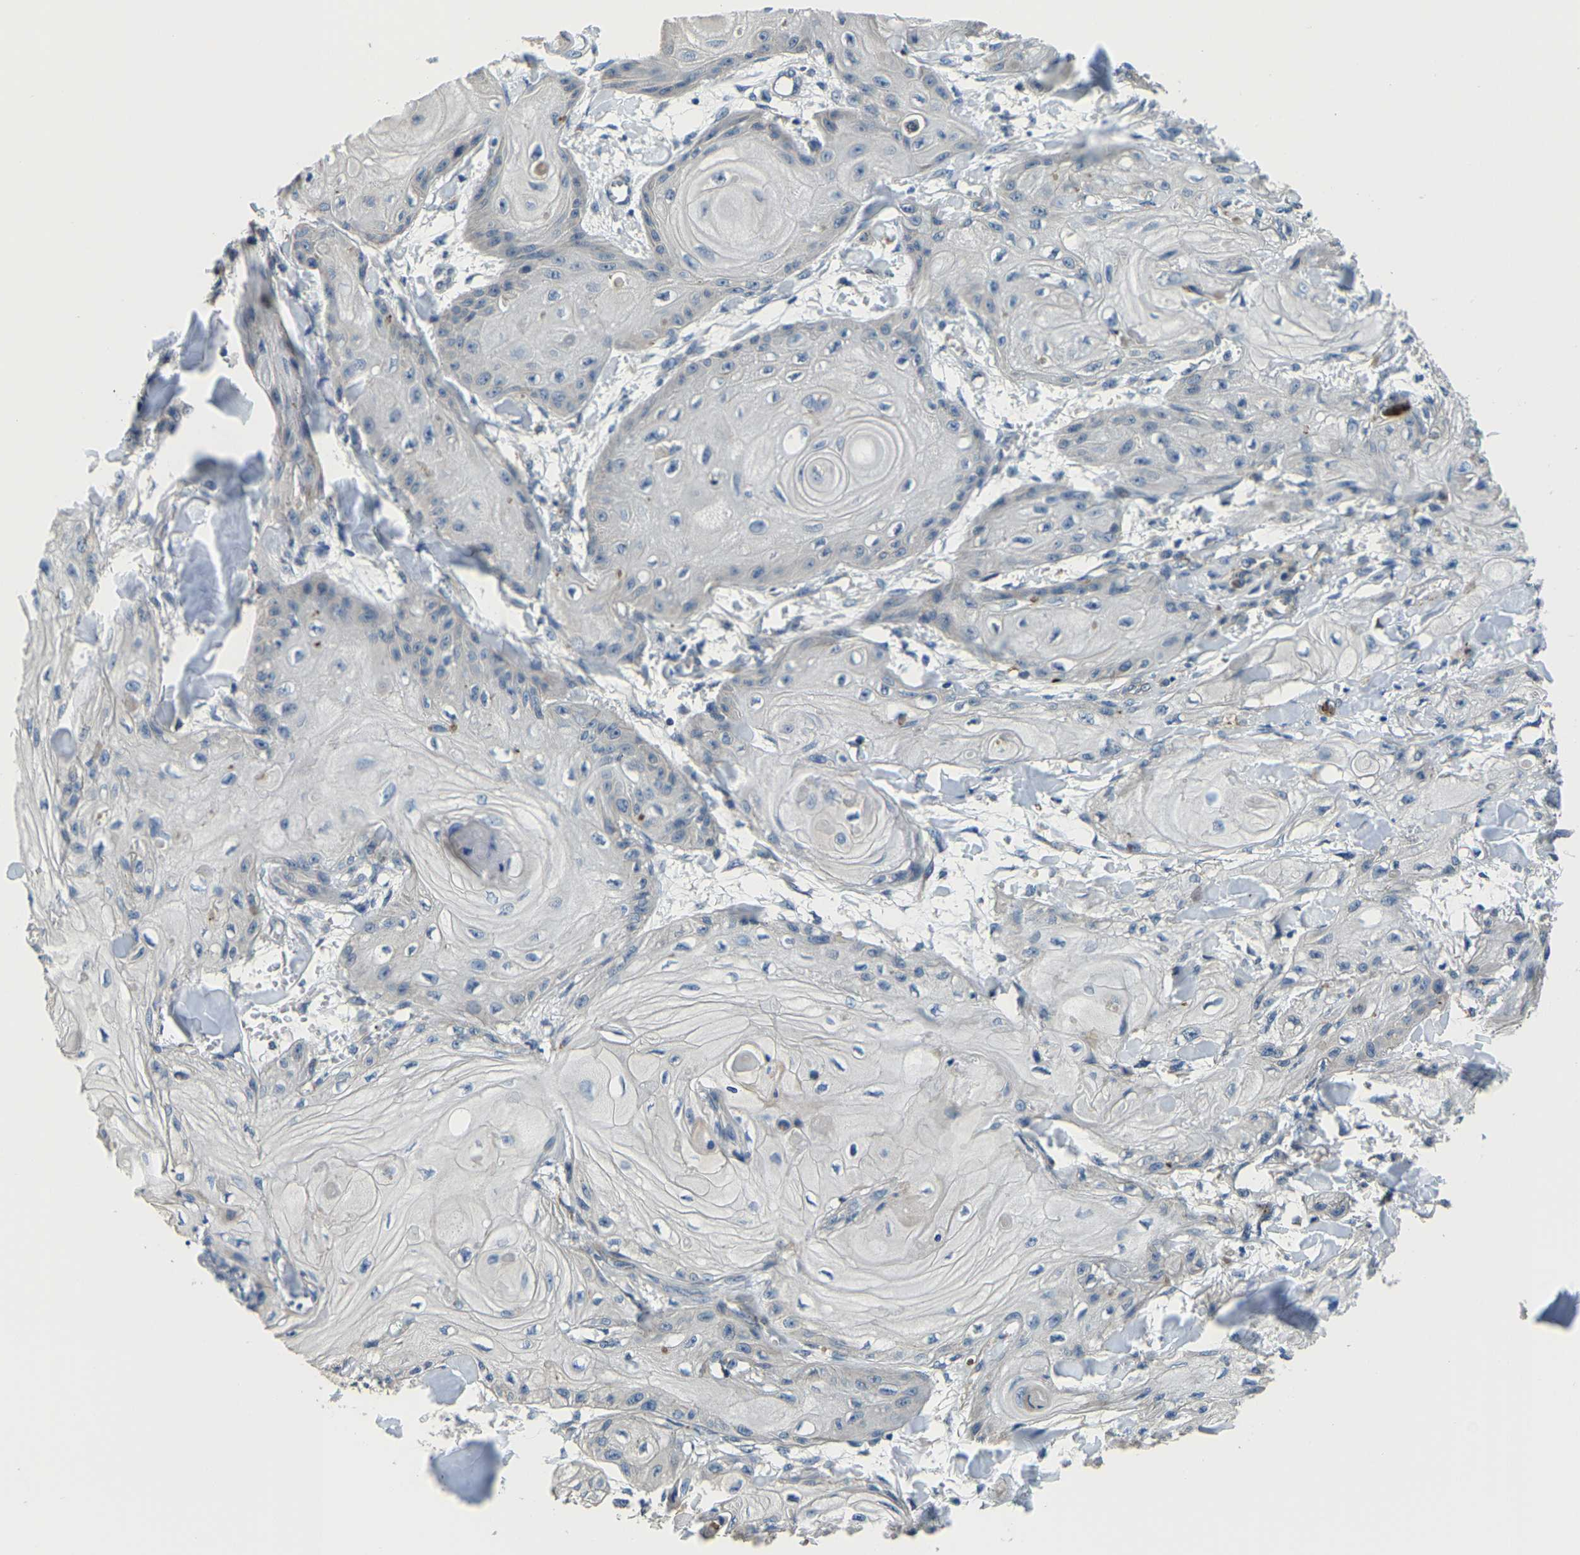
{"staining": {"intensity": "negative", "quantity": "none", "location": "none"}, "tissue": "skin cancer", "cell_type": "Tumor cells", "image_type": "cancer", "snomed": [{"axis": "morphology", "description": "Squamous cell carcinoma, NOS"}, {"axis": "topography", "description": "Skin"}], "caption": "Skin cancer stained for a protein using immunohistochemistry reveals no expression tumor cells.", "gene": "RNF39", "patient": {"sex": "male", "age": 74}}